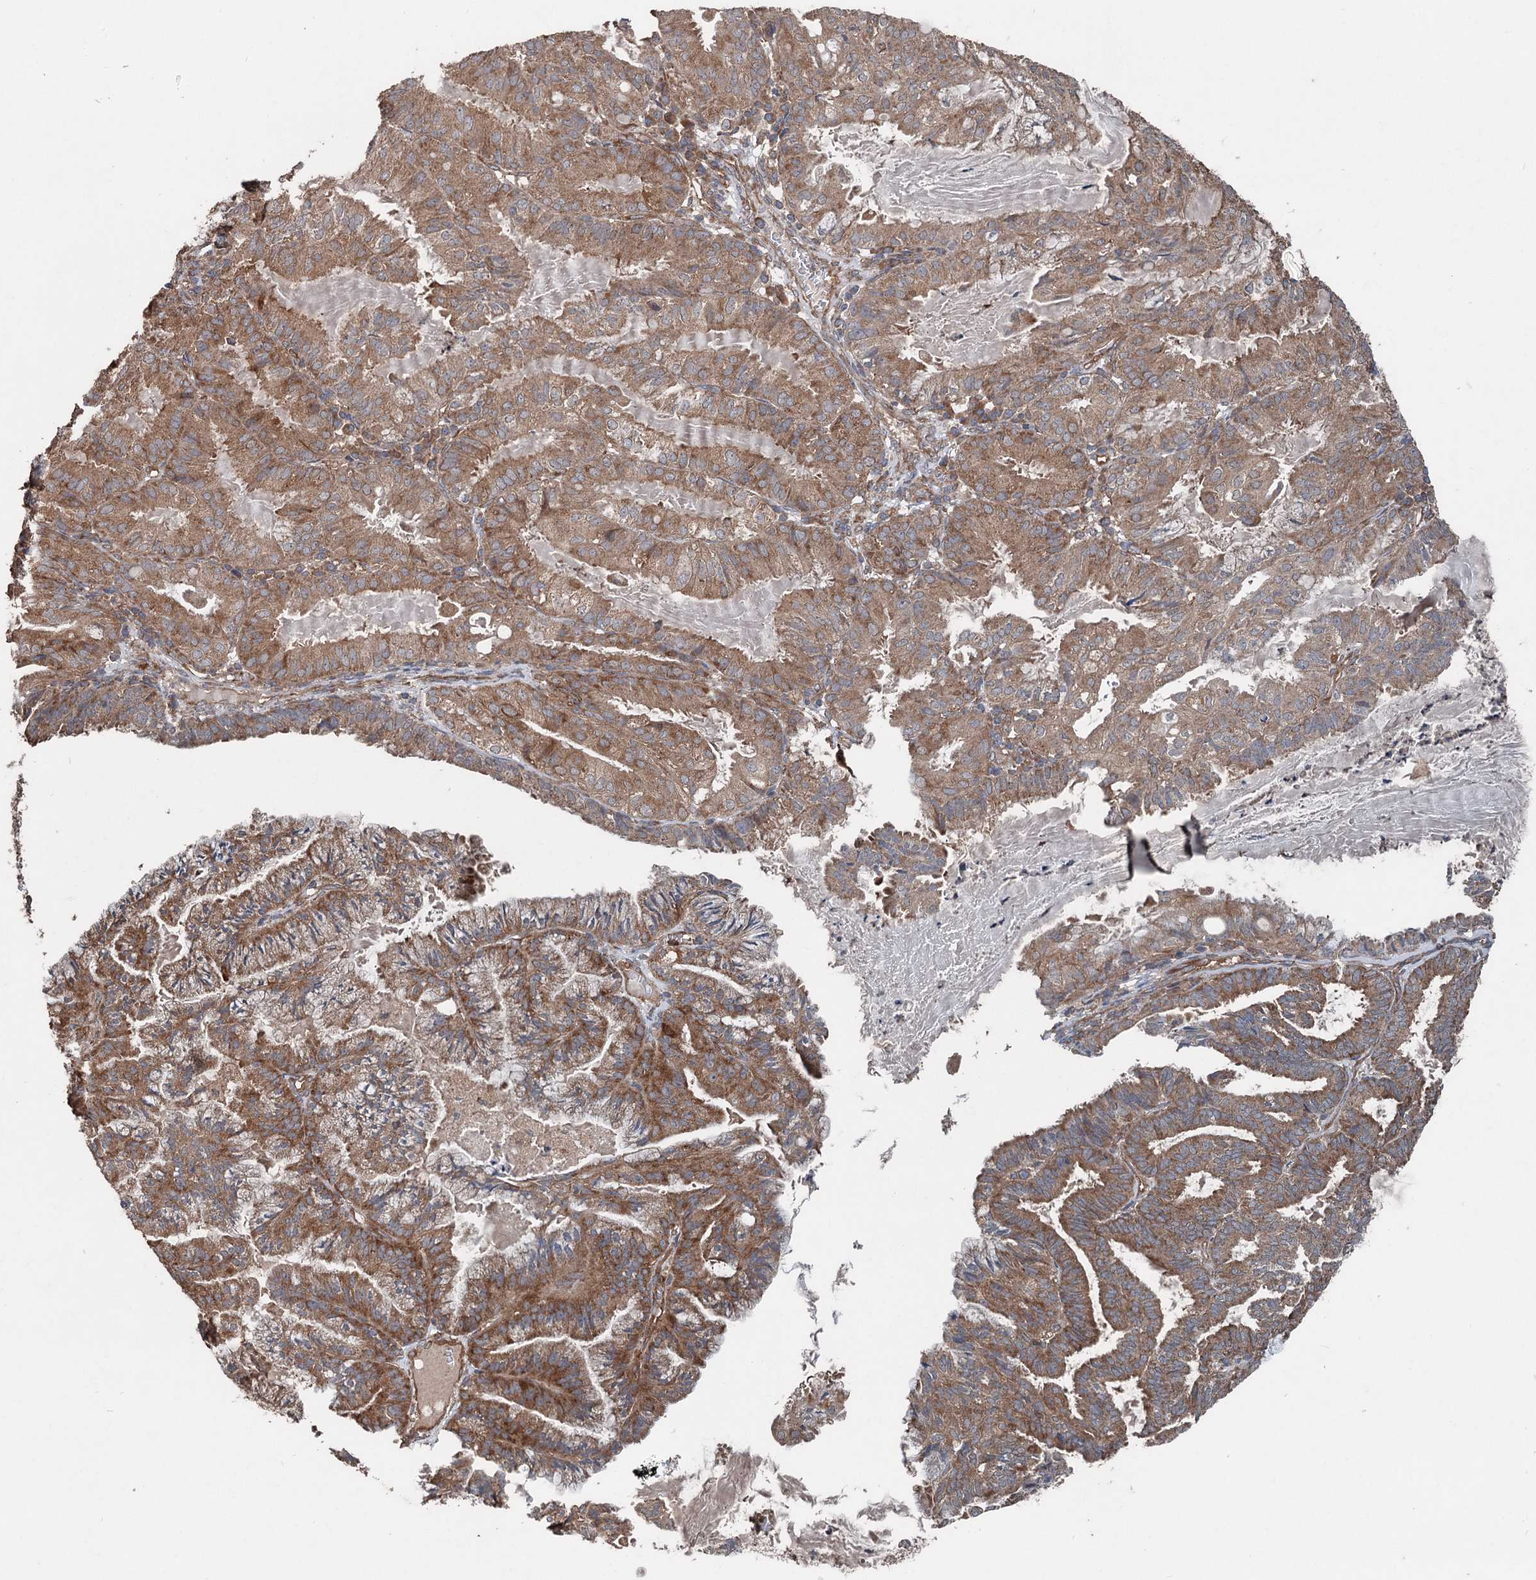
{"staining": {"intensity": "moderate", "quantity": ">75%", "location": "cytoplasmic/membranous"}, "tissue": "endometrial cancer", "cell_type": "Tumor cells", "image_type": "cancer", "snomed": [{"axis": "morphology", "description": "Adenocarcinoma, NOS"}, {"axis": "topography", "description": "Endometrium"}], "caption": "Immunohistochemistry of endometrial adenocarcinoma shows medium levels of moderate cytoplasmic/membranous staining in about >75% of tumor cells.", "gene": "RNF214", "patient": {"sex": "female", "age": 86}}